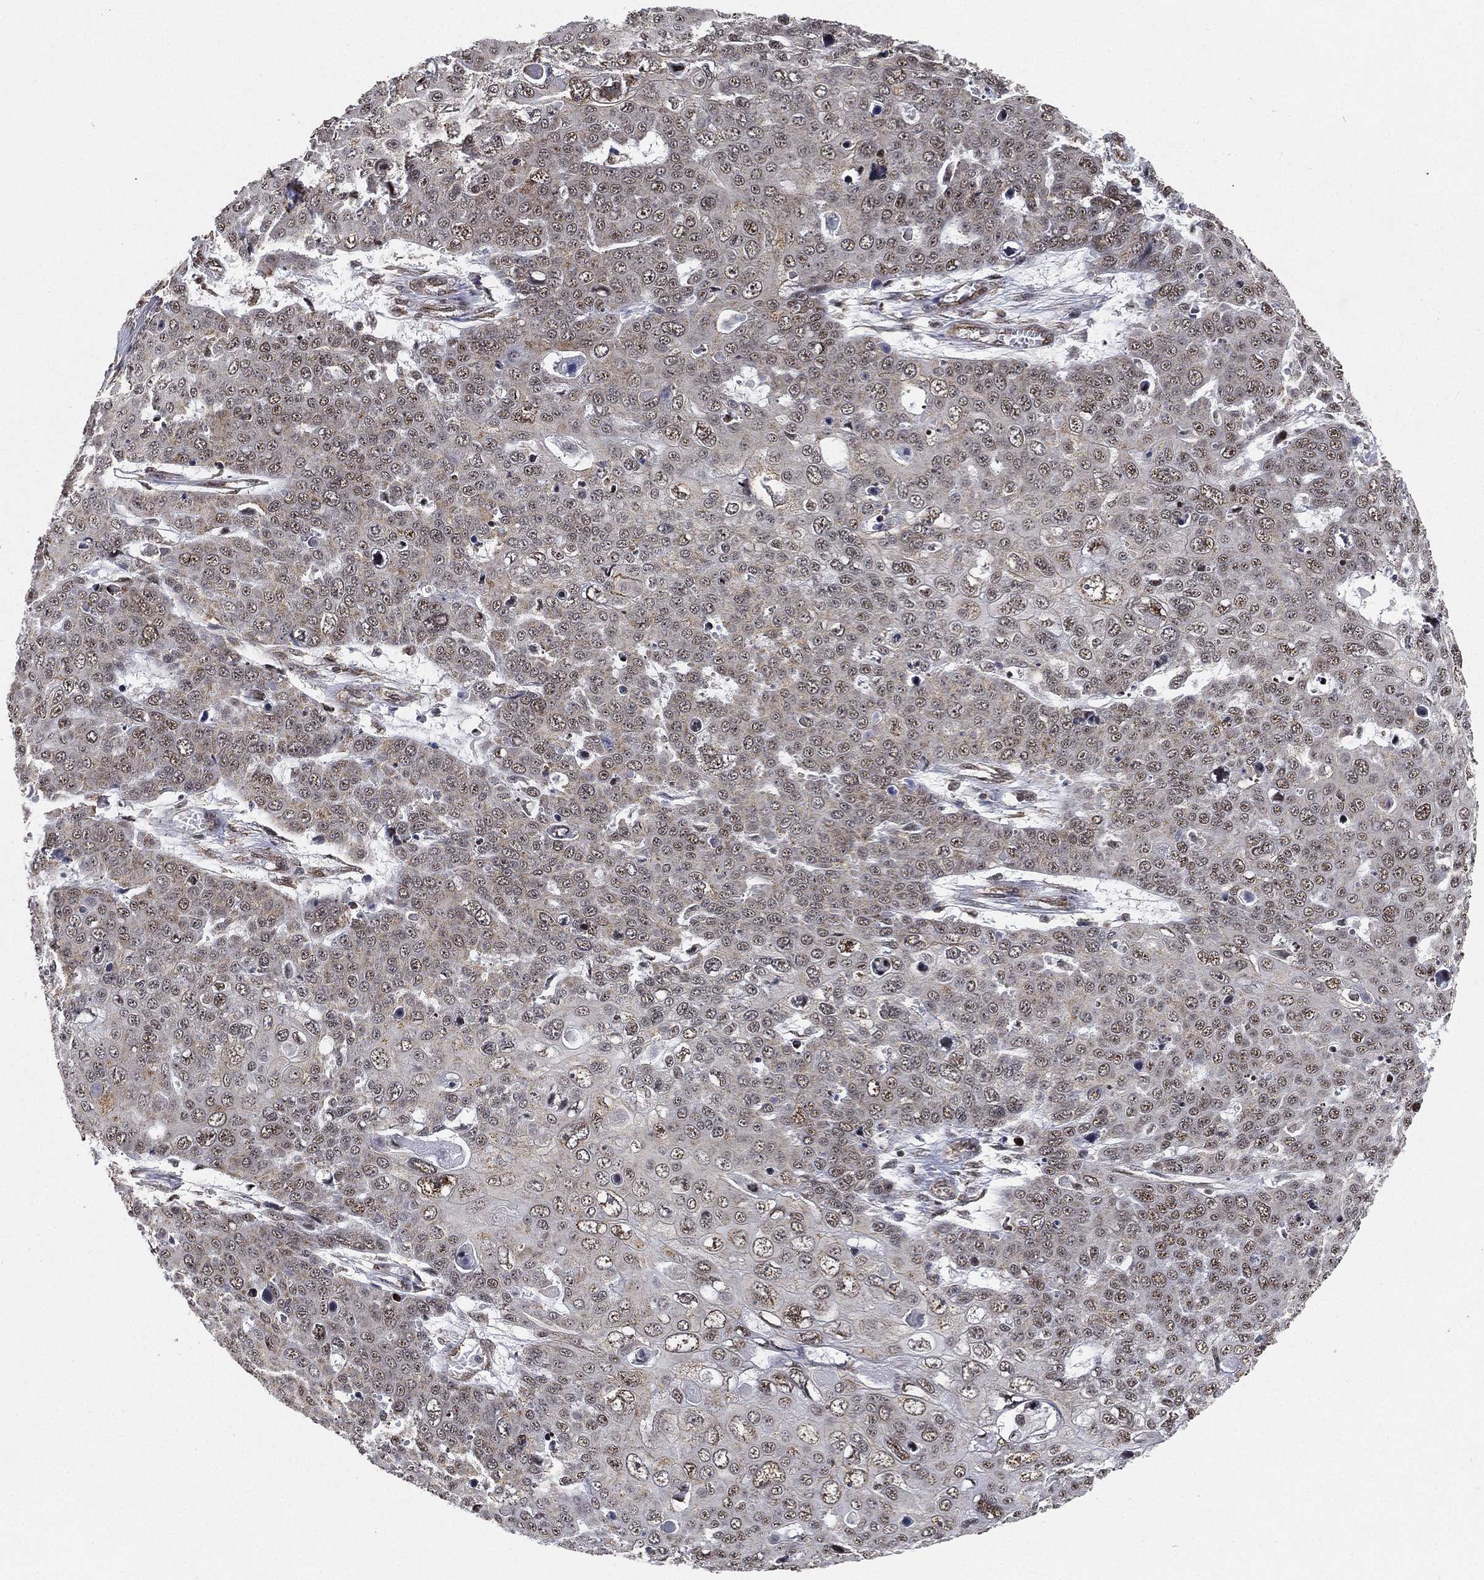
{"staining": {"intensity": "moderate", "quantity": "<25%", "location": "nuclear"}, "tissue": "skin cancer", "cell_type": "Tumor cells", "image_type": "cancer", "snomed": [{"axis": "morphology", "description": "Squamous cell carcinoma, NOS"}, {"axis": "topography", "description": "Skin"}], "caption": "Skin squamous cell carcinoma stained with DAB immunohistochemistry (IHC) exhibits low levels of moderate nuclear expression in approximately <25% of tumor cells. (DAB (3,3'-diaminobenzidine) IHC with brightfield microscopy, high magnification).", "gene": "RSRC2", "patient": {"sex": "male", "age": 71}}